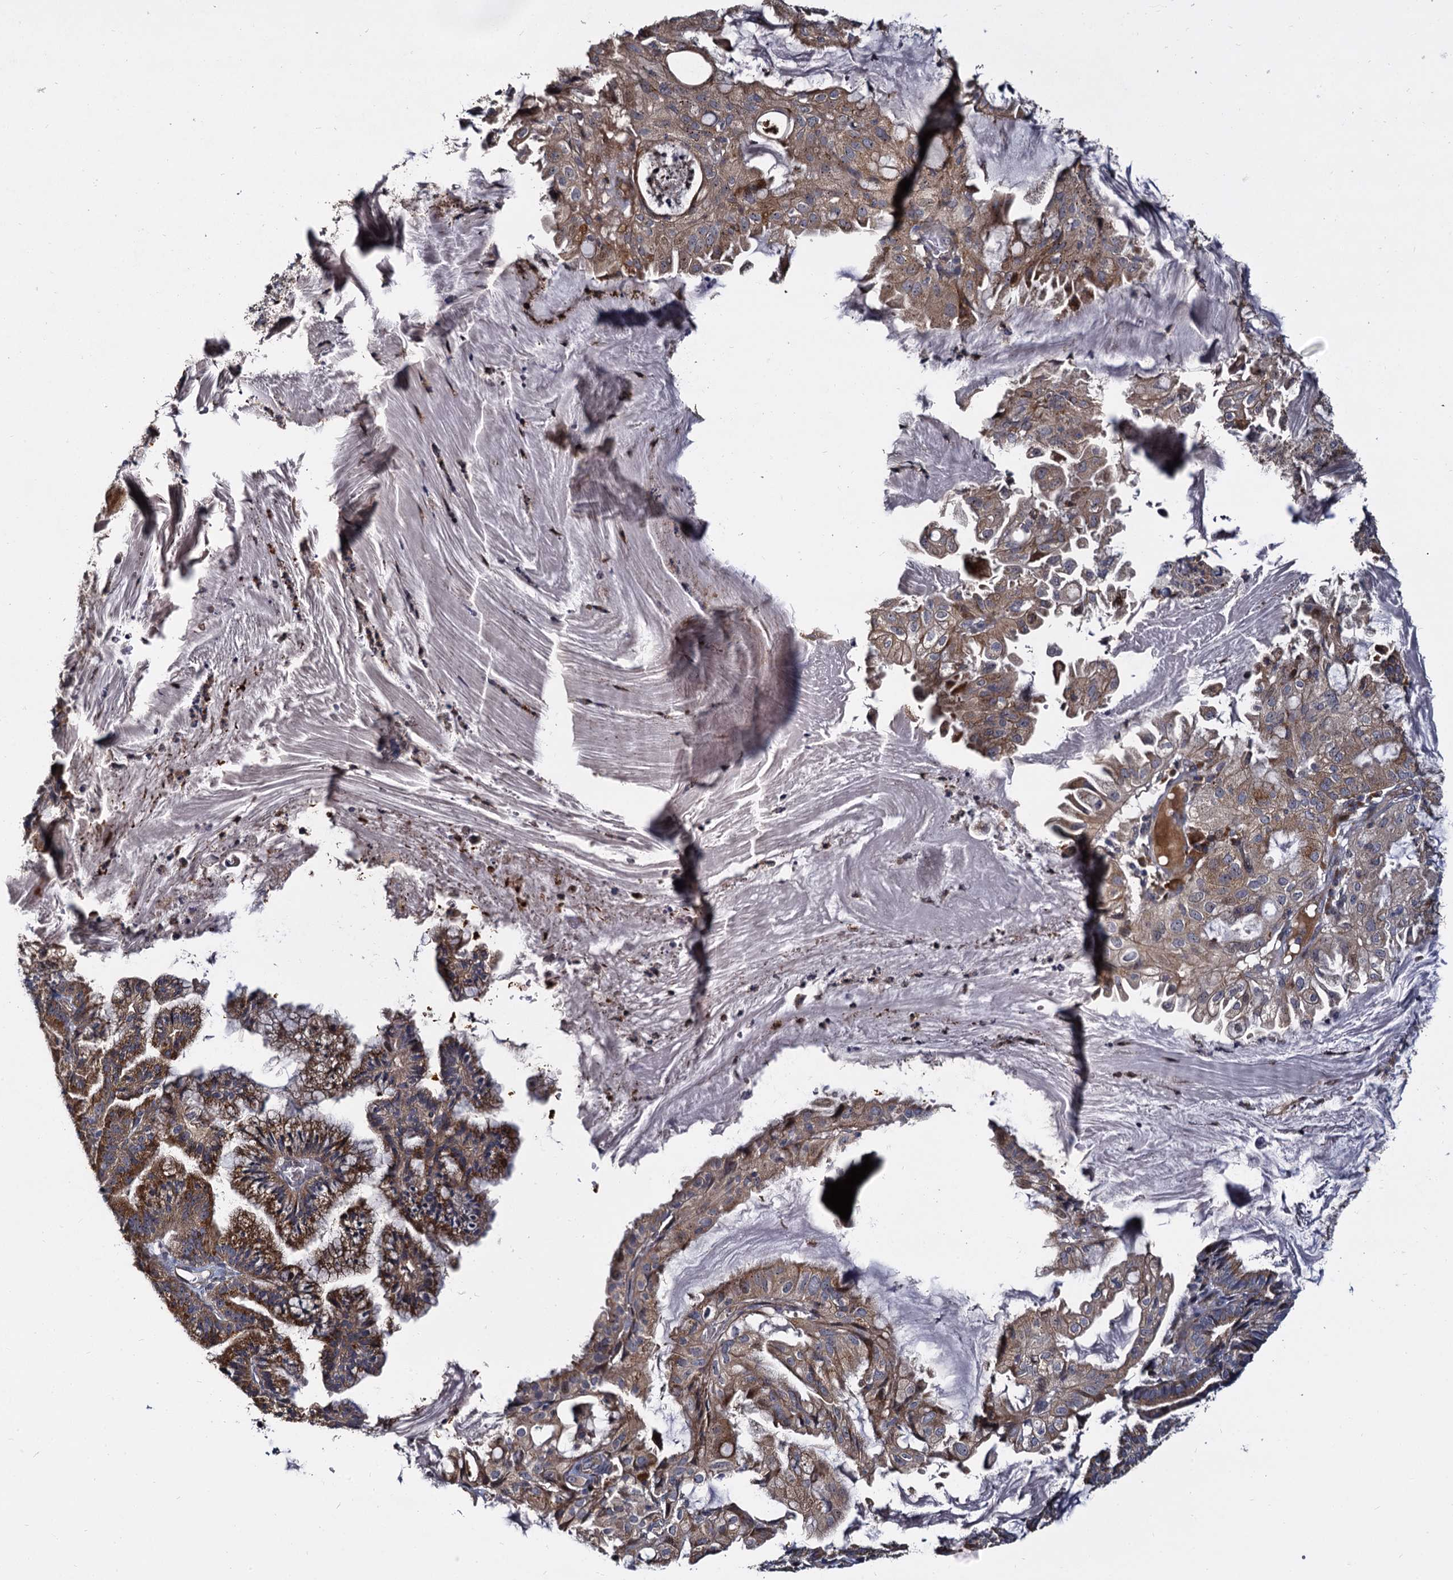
{"staining": {"intensity": "strong", "quantity": ">75%", "location": "cytoplasmic/membranous"}, "tissue": "endometrial cancer", "cell_type": "Tumor cells", "image_type": "cancer", "snomed": [{"axis": "morphology", "description": "Adenocarcinoma, NOS"}, {"axis": "topography", "description": "Endometrium"}], "caption": "A brown stain labels strong cytoplasmic/membranous positivity of a protein in endometrial adenocarcinoma tumor cells. (DAB IHC with brightfield microscopy, high magnification).", "gene": "WWC3", "patient": {"sex": "female", "age": 86}}